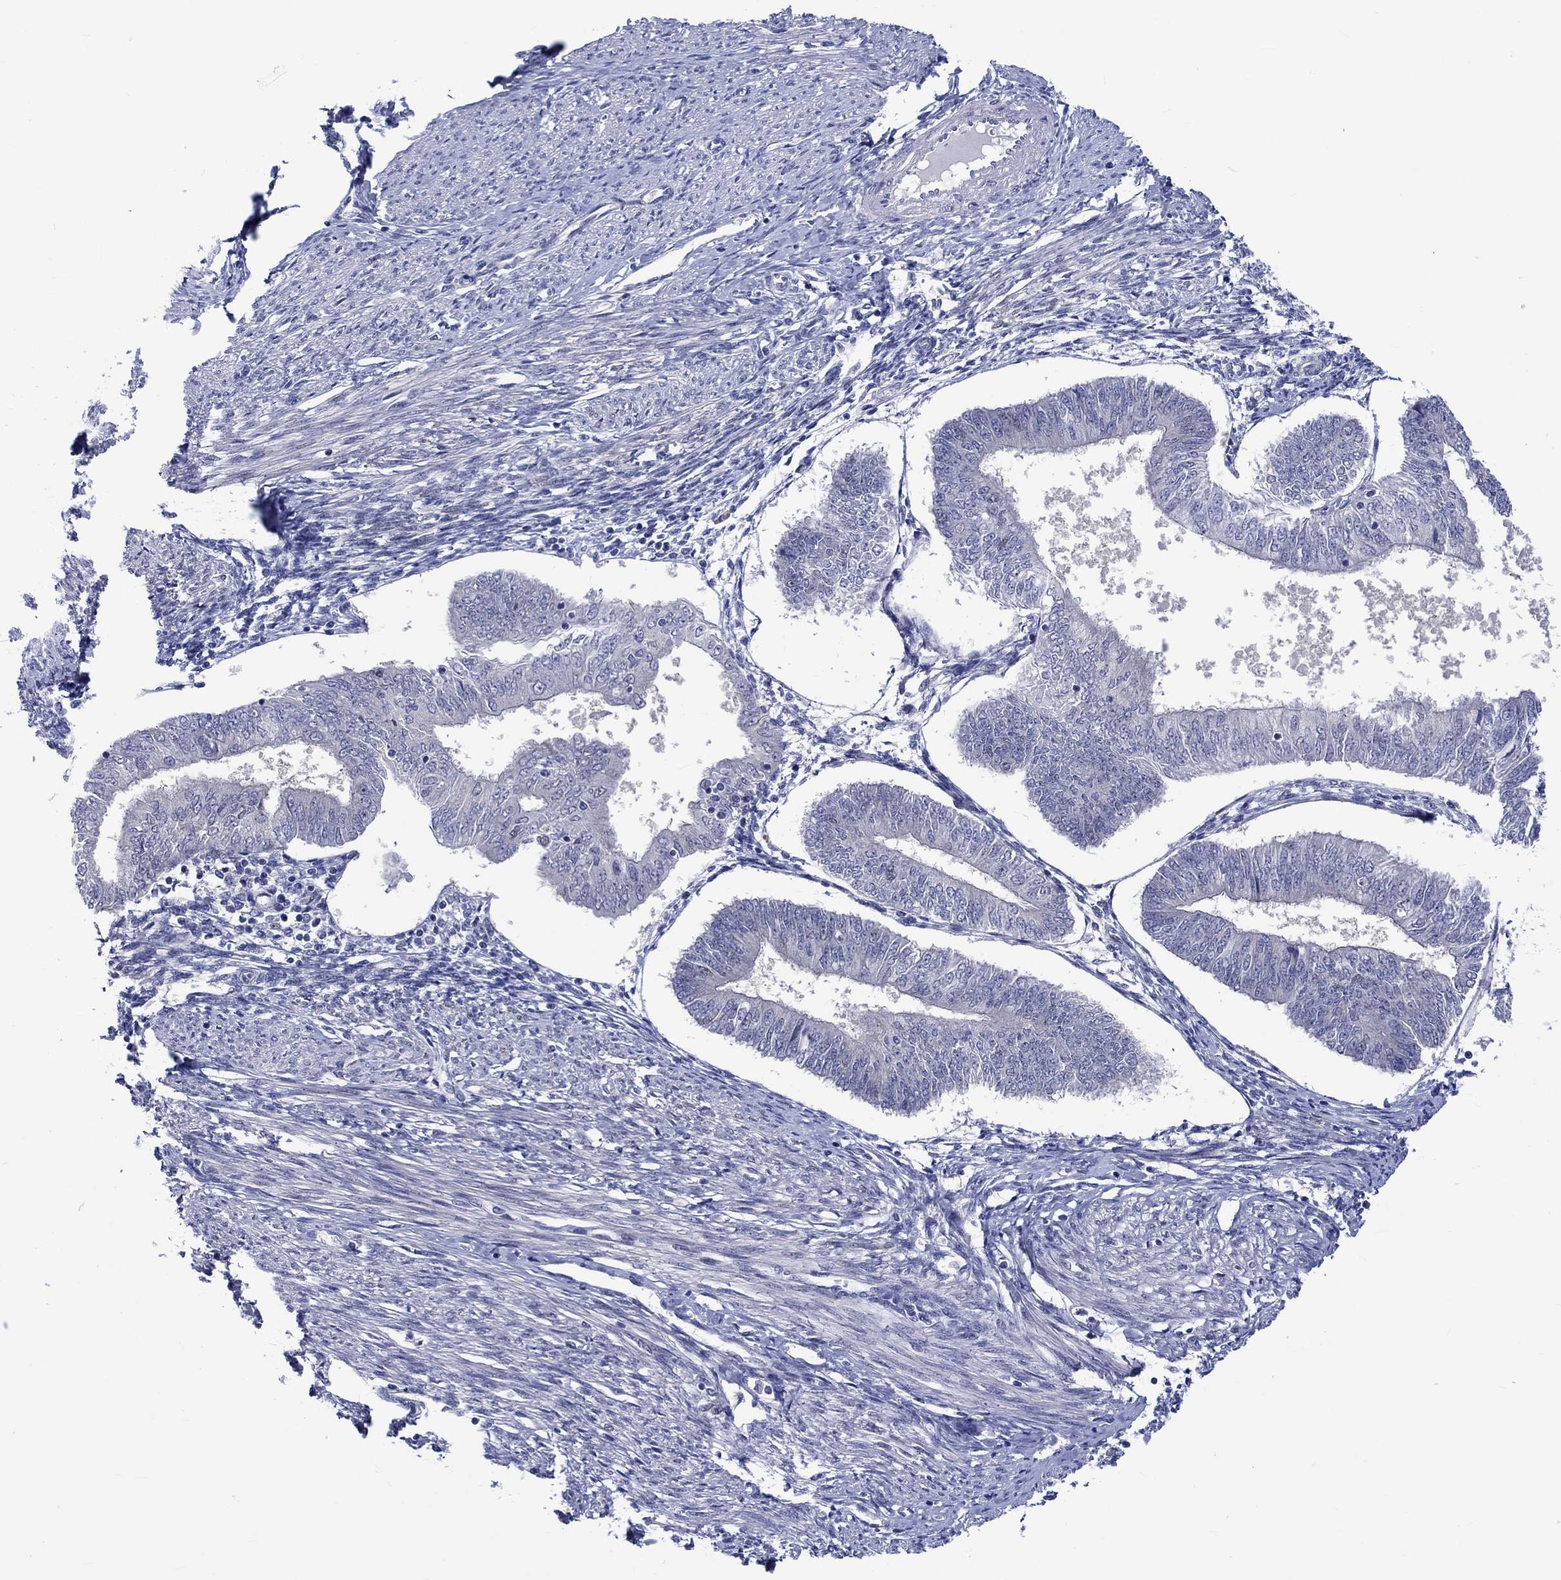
{"staining": {"intensity": "weak", "quantity": "<25%", "location": "nuclear"}, "tissue": "endometrial cancer", "cell_type": "Tumor cells", "image_type": "cancer", "snomed": [{"axis": "morphology", "description": "Adenocarcinoma, NOS"}, {"axis": "topography", "description": "Endometrium"}], "caption": "DAB immunohistochemical staining of human endometrial adenocarcinoma demonstrates no significant positivity in tumor cells.", "gene": "E2F8", "patient": {"sex": "female", "age": 58}}